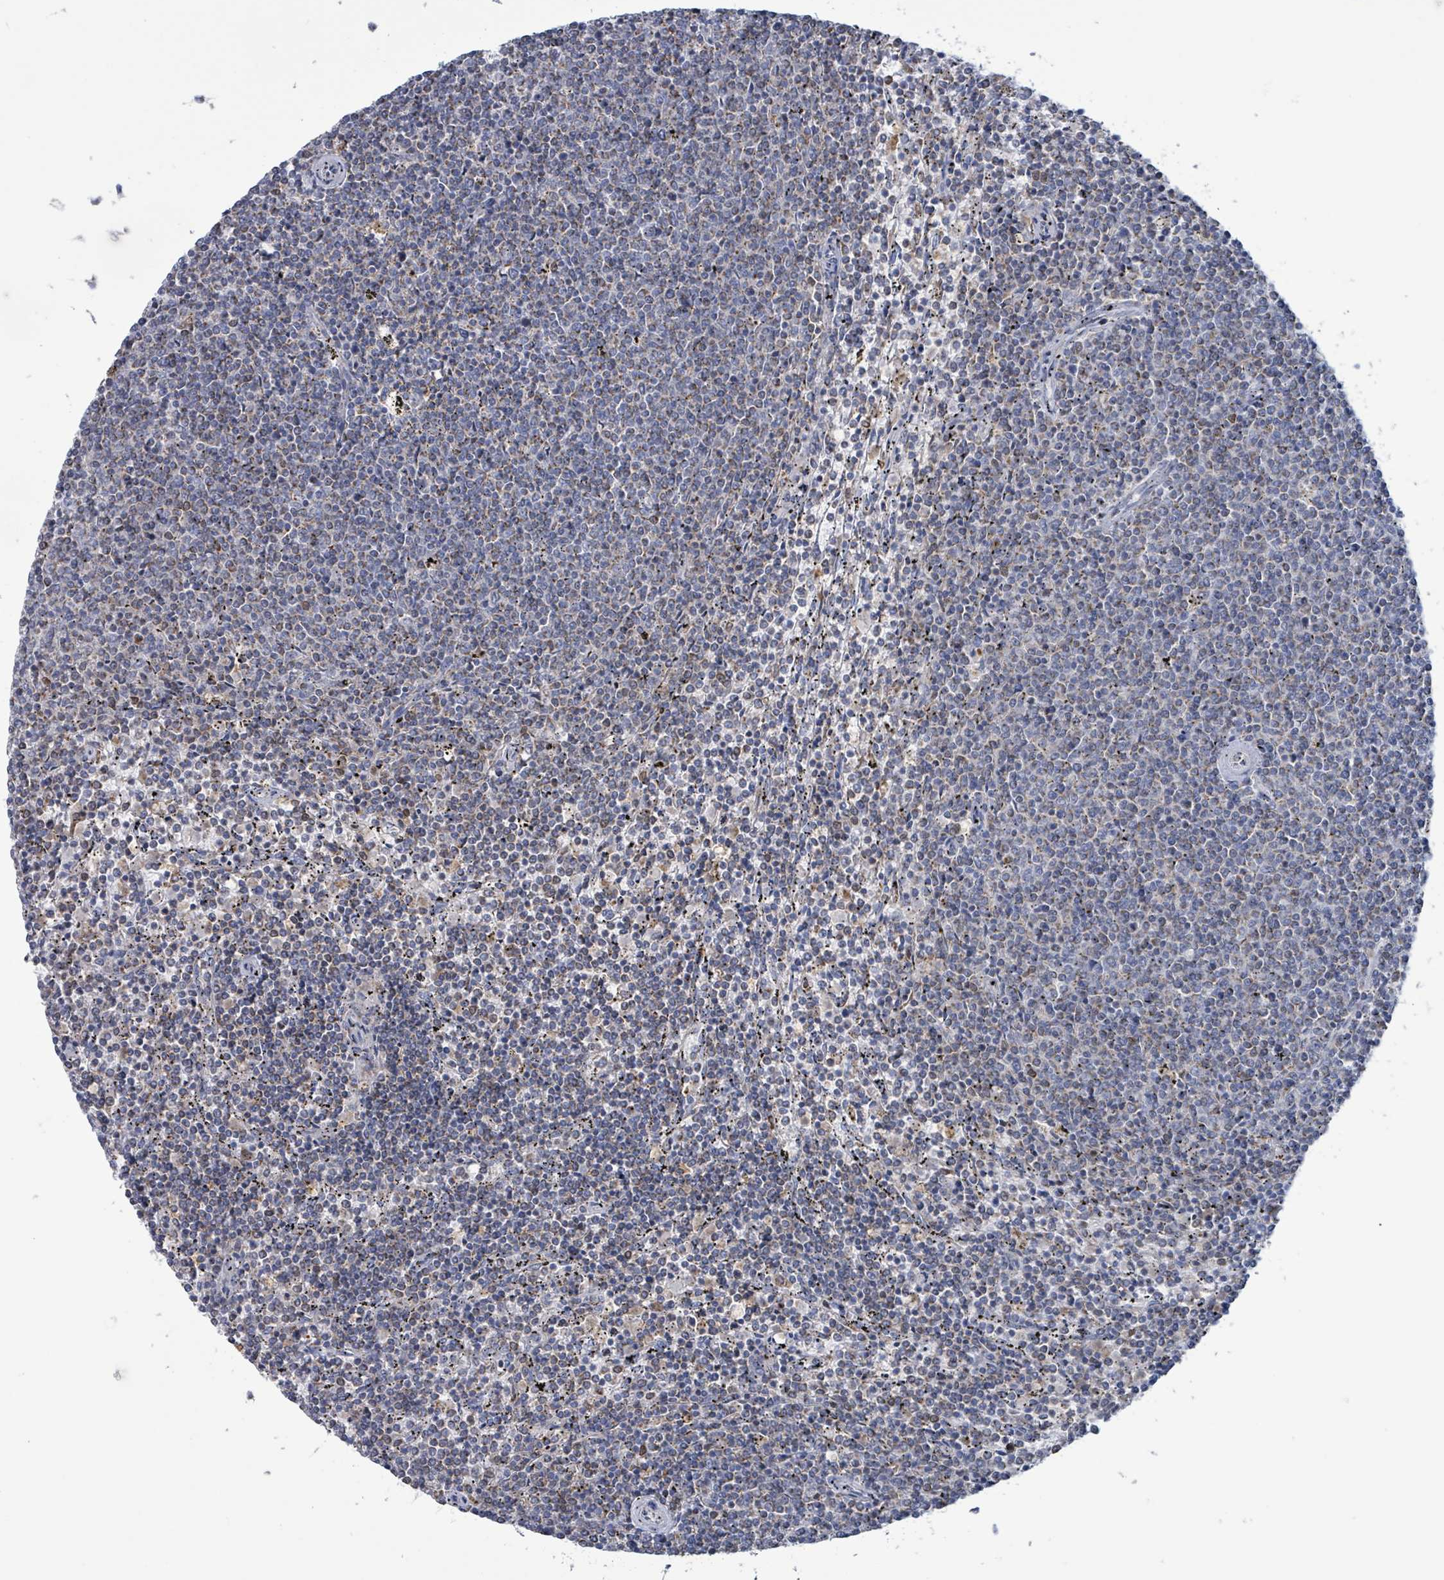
{"staining": {"intensity": "negative", "quantity": "none", "location": "none"}, "tissue": "lymphoma", "cell_type": "Tumor cells", "image_type": "cancer", "snomed": [{"axis": "morphology", "description": "Malignant lymphoma, non-Hodgkin's type, Low grade"}, {"axis": "topography", "description": "Spleen"}], "caption": "This is a image of IHC staining of low-grade malignant lymphoma, non-Hodgkin's type, which shows no positivity in tumor cells.", "gene": "AKR1C4", "patient": {"sex": "female", "age": 50}}